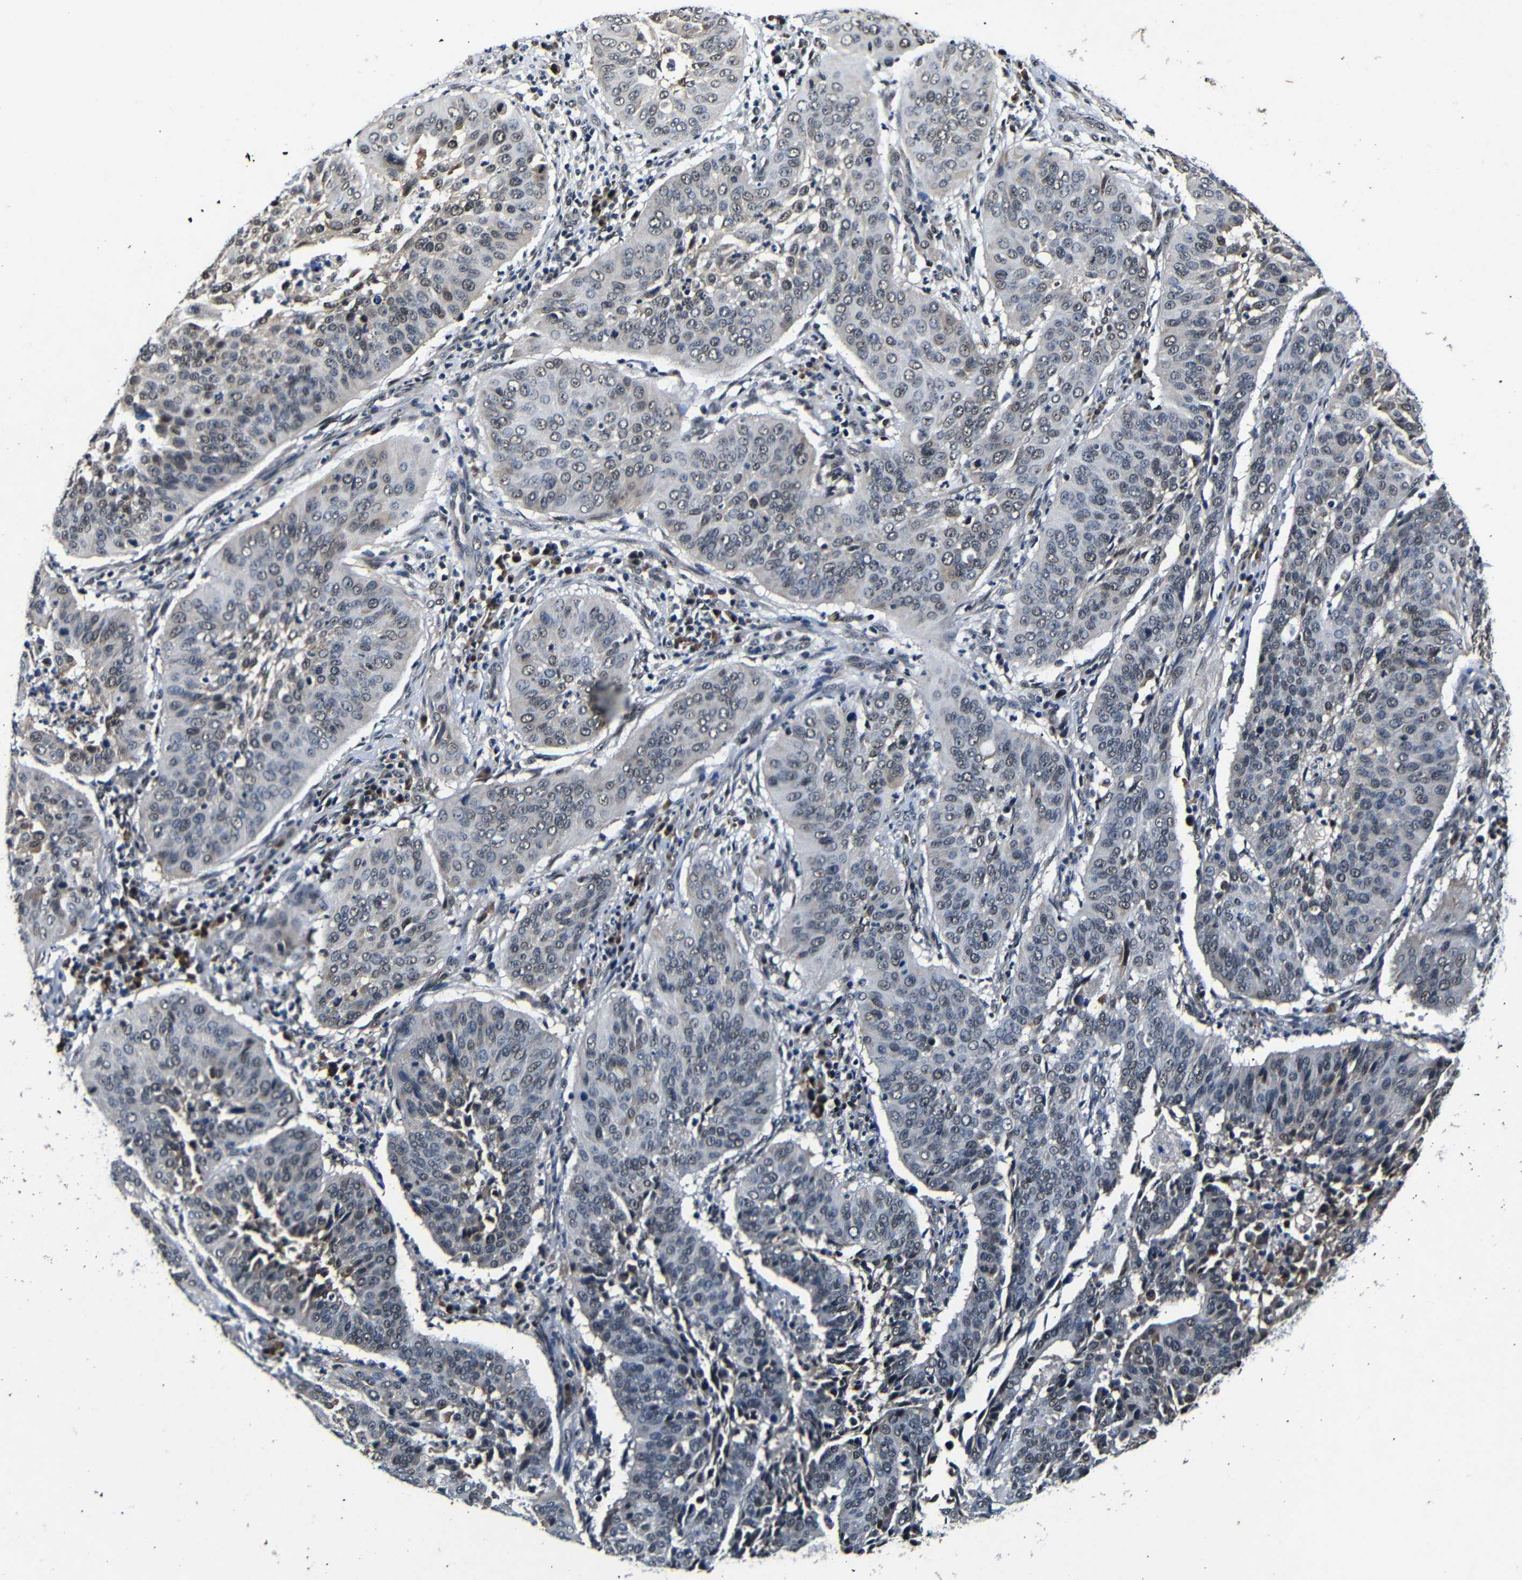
{"staining": {"intensity": "weak", "quantity": "25%-75%", "location": "nuclear"}, "tissue": "cervical cancer", "cell_type": "Tumor cells", "image_type": "cancer", "snomed": [{"axis": "morphology", "description": "Normal tissue, NOS"}, {"axis": "morphology", "description": "Squamous cell carcinoma, NOS"}, {"axis": "topography", "description": "Cervix"}], "caption": "Immunohistochemical staining of cervical squamous cell carcinoma exhibits low levels of weak nuclear expression in approximately 25%-75% of tumor cells. The staining was performed using DAB (3,3'-diaminobenzidine), with brown indicating positive protein expression. Nuclei are stained blue with hematoxylin.", "gene": "FOXD4", "patient": {"sex": "female", "age": 39}}